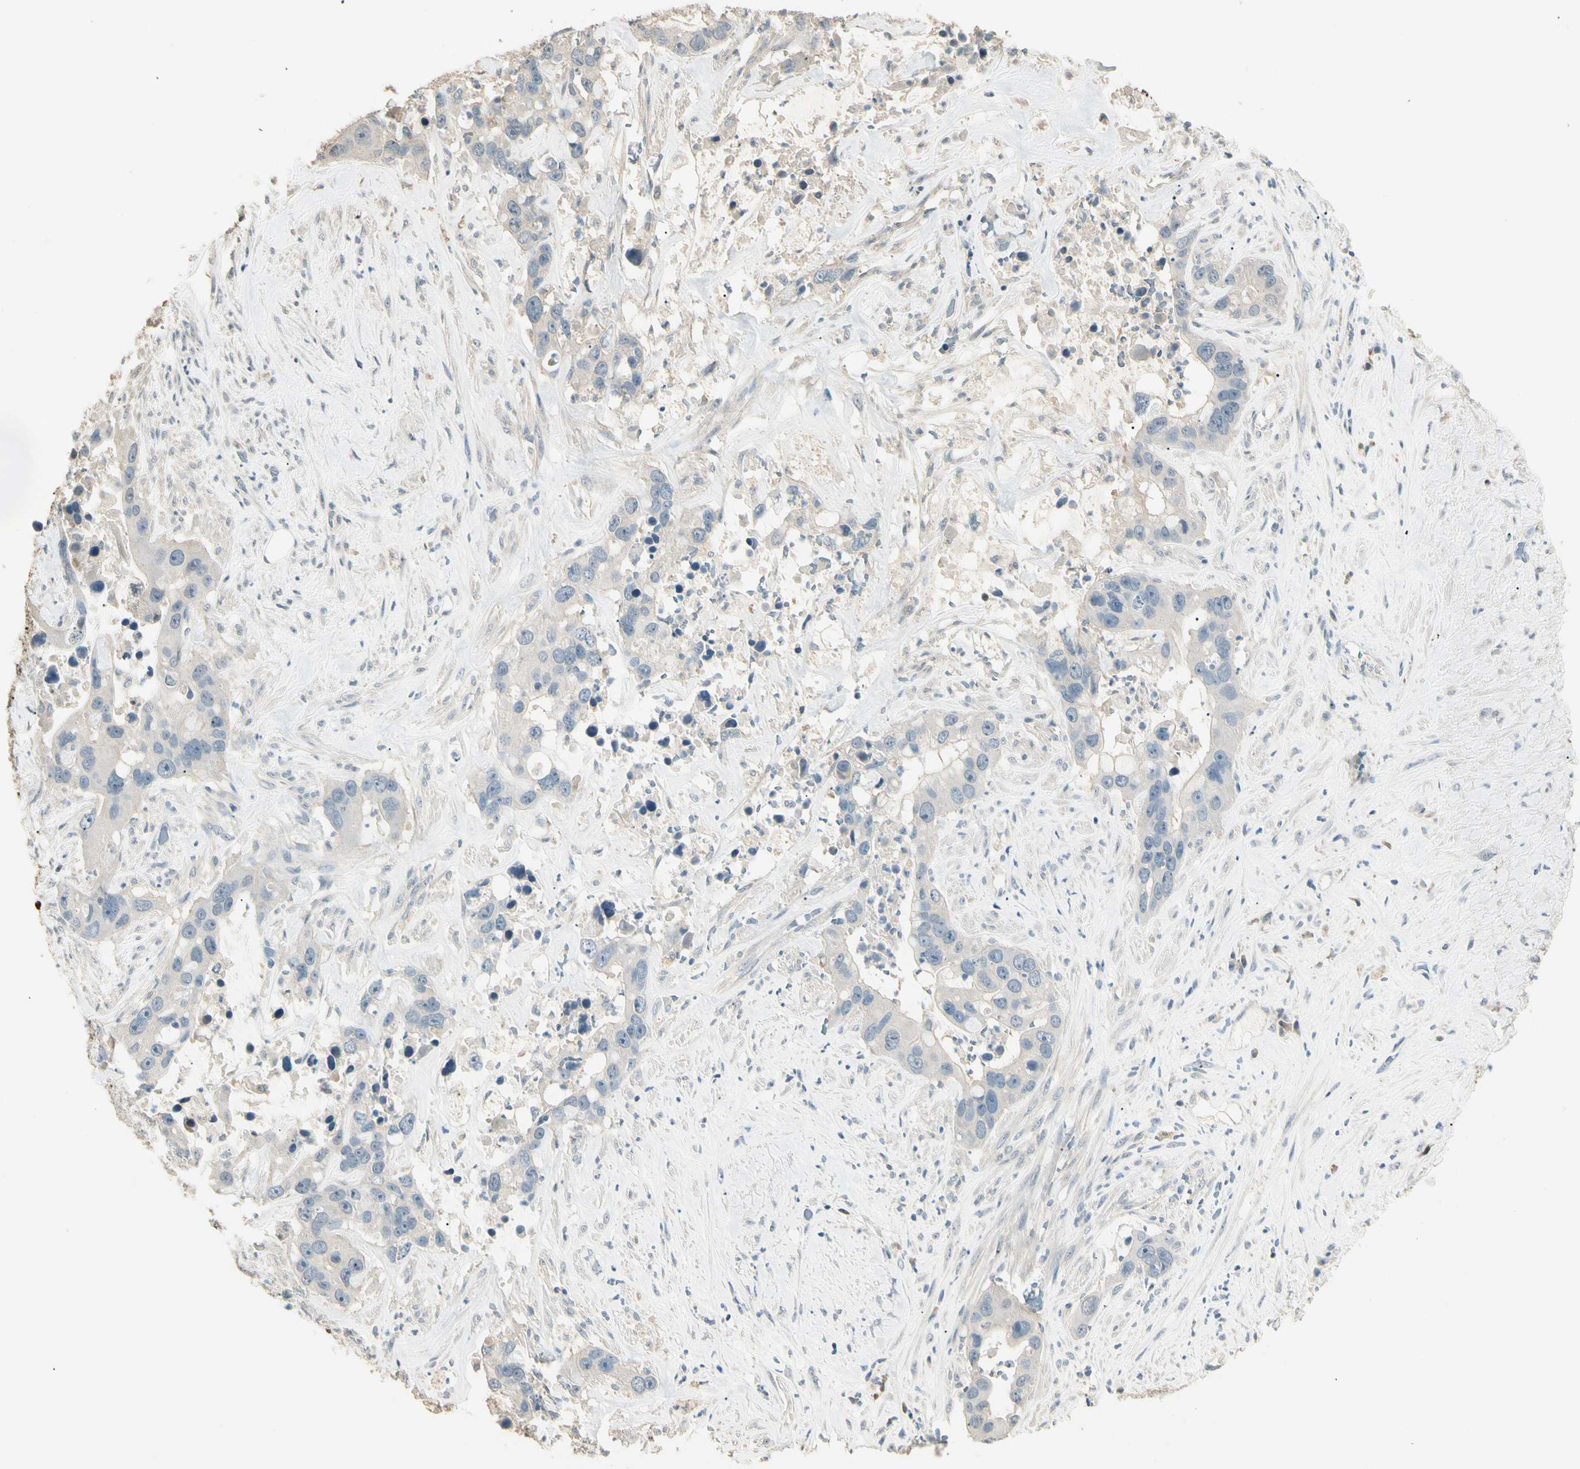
{"staining": {"intensity": "negative", "quantity": "none", "location": "none"}, "tissue": "liver cancer", "cell_type": "Tumor cells", "image_type": "cancer", "snomed": [{"axis": "morphology", "description": "Cholangiocarcinoma"}, {"axis": "topography", "description": "Liver"}], "caption": "The IHC photomicrograph has no significant staining in tumor cells of liver cancer tissue. (Immunohistochemistry, brightfield microscopy, high magnification).", "gene": "GNE", "patient": {"sex": "female", "age": 65}}